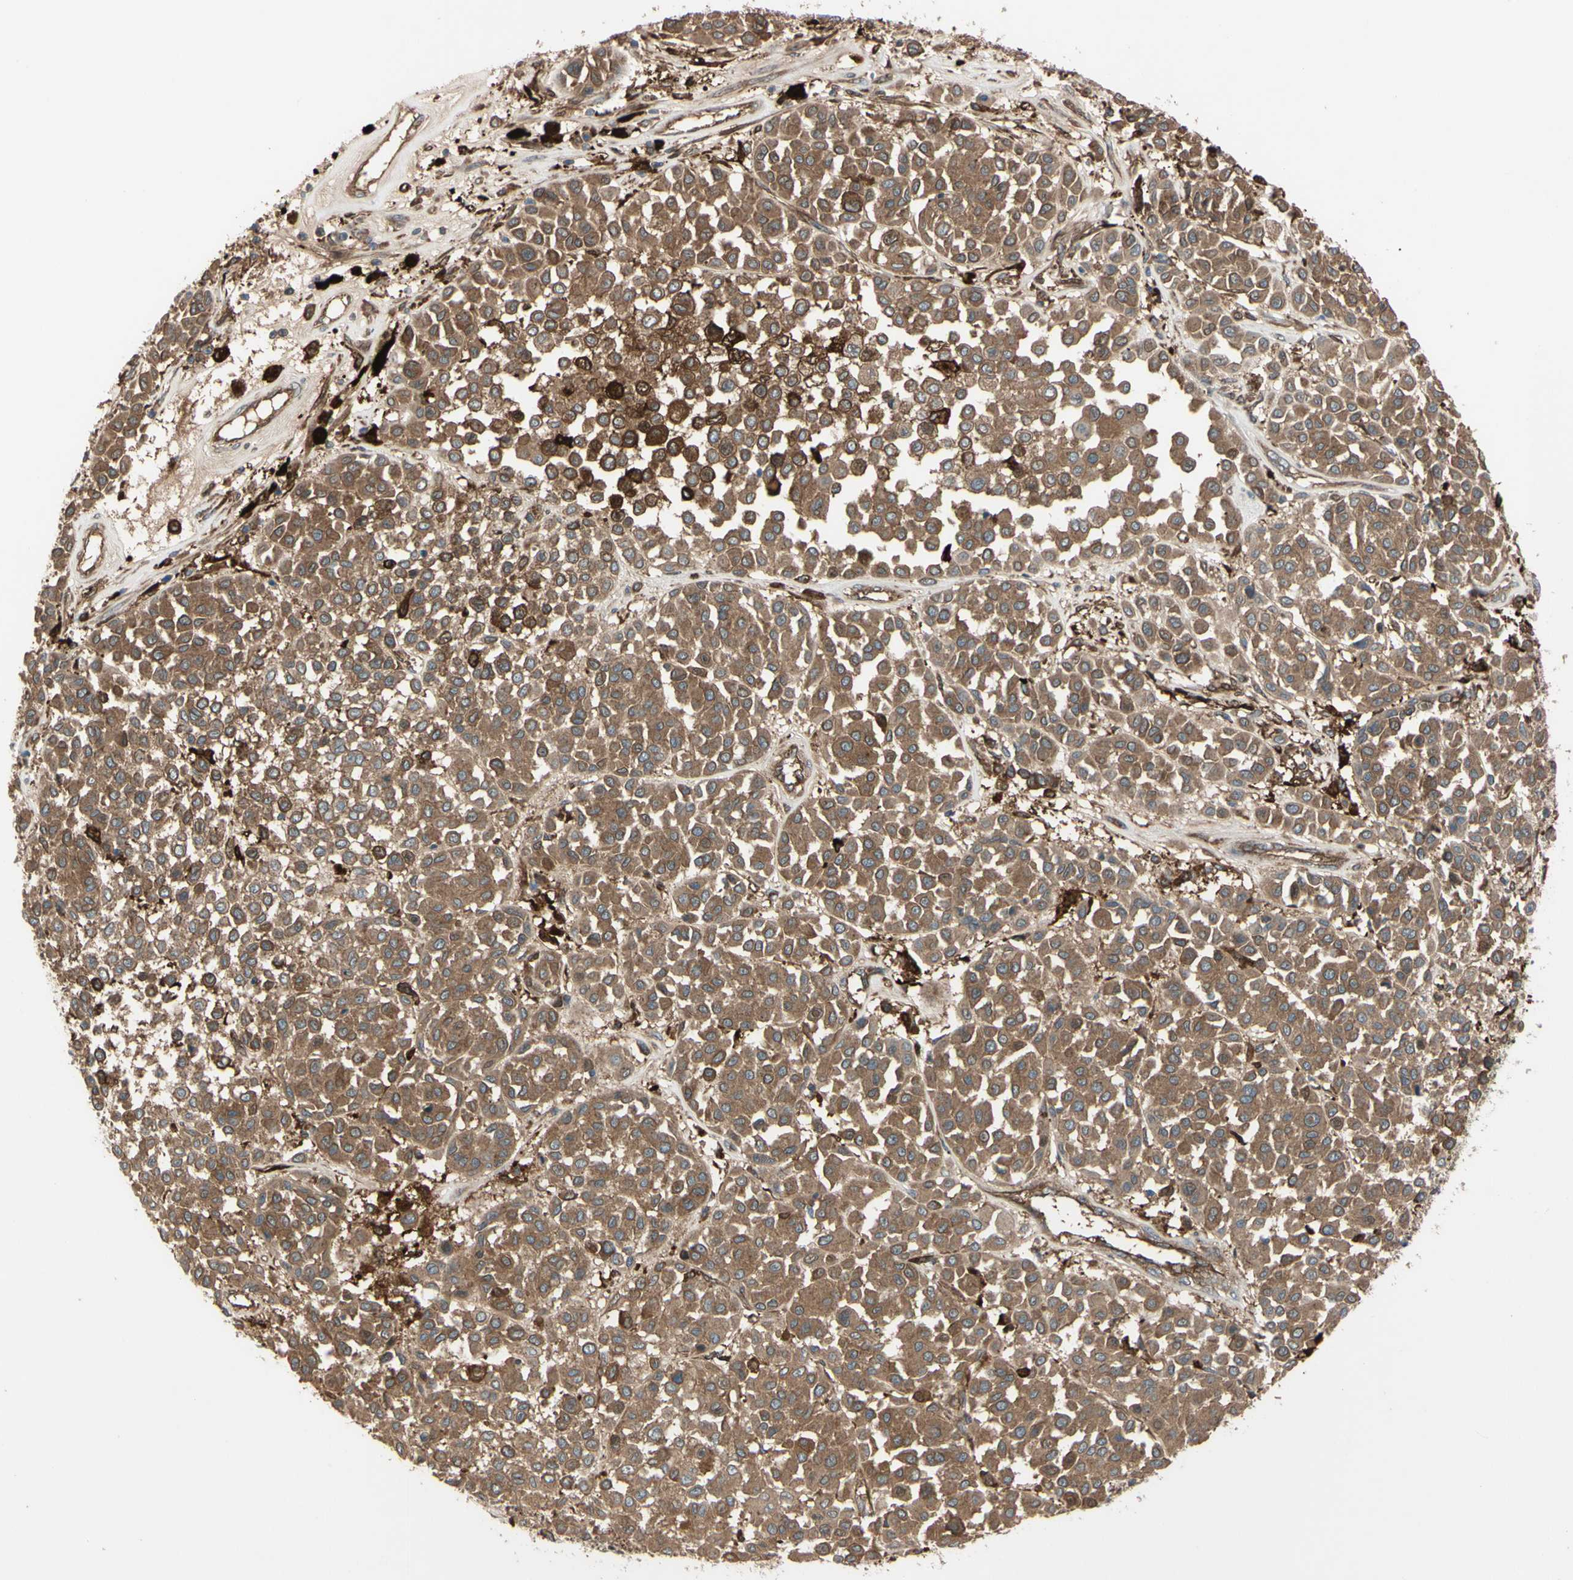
{"staining": {"intensity": "moderate", "quantity": ">75%", "location": "cytoplasmic/membranous"}, "tissue": "melanoma", "cell_type": "Tumor cells", "image_type": "cancer", "snomed": [{"axis": "morphology", "description": "Malignant melanoma, Metastatic site"}, {"axis": "topography", "description": "Soft tissue"}], "caption": "IHC staining of melanoma, which demonstrates medium levels of moderate cytoplasmic/membranous expression in approximately >75% of tumor cells indicating moderate cytoplasmic/membranous protein positivity. The staining was performed using DAB (3,3'-diaminobenzidine) (brown) for protein detection and nuclei were counterstained in hematoxylin (blue).", "gene": "PTPN12", "patient": {"sex": "male", "age": 41}}